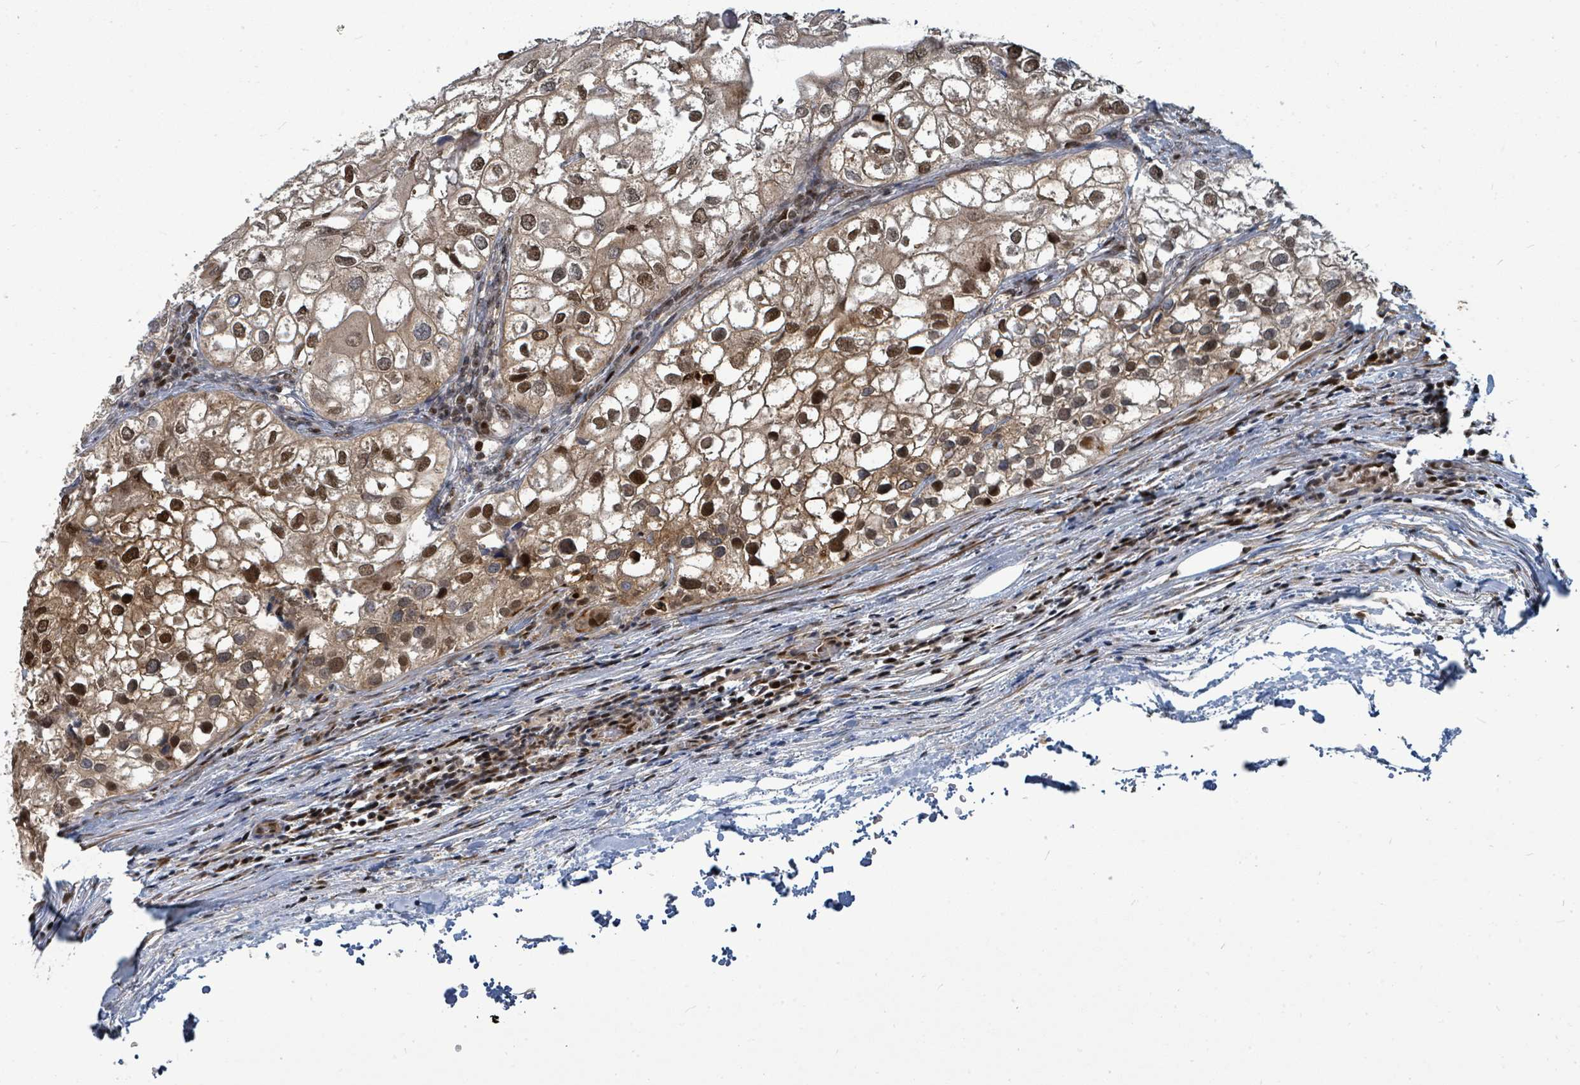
{"staining": {"intensity": "strong", "quantity": "<25%", "location": "cytoplasmic/membranous,nuclear"}, "tissue": "urothelial cancer", "cell_type": "Tumor cells", "image_type": "cancer", "snomed": [{"axis": "morphology", "description": "Urothelial carcinoma, High grade"}, {"axis": "topography", "description": "Urinary bladder"}], "caption": "High-magnification brightfield microscopy of urothelial carcinoma (high-grade) stained with DAB (3,3'-diaminobenzidine) (brown) and counterstained with hematoxylin (blue). tumor cells exhibit strong cytoplasmic/membranous and nuclear staining is identified in approximately<25% of cells. (Stains: DAB (3,3'-diaminobenzidine) in brown, nuclei in blue, Microscopy: brightfield microscopy at high magnification).", "gene": "TRDMT1", "patient": {"sex": "male", "age": 64}}